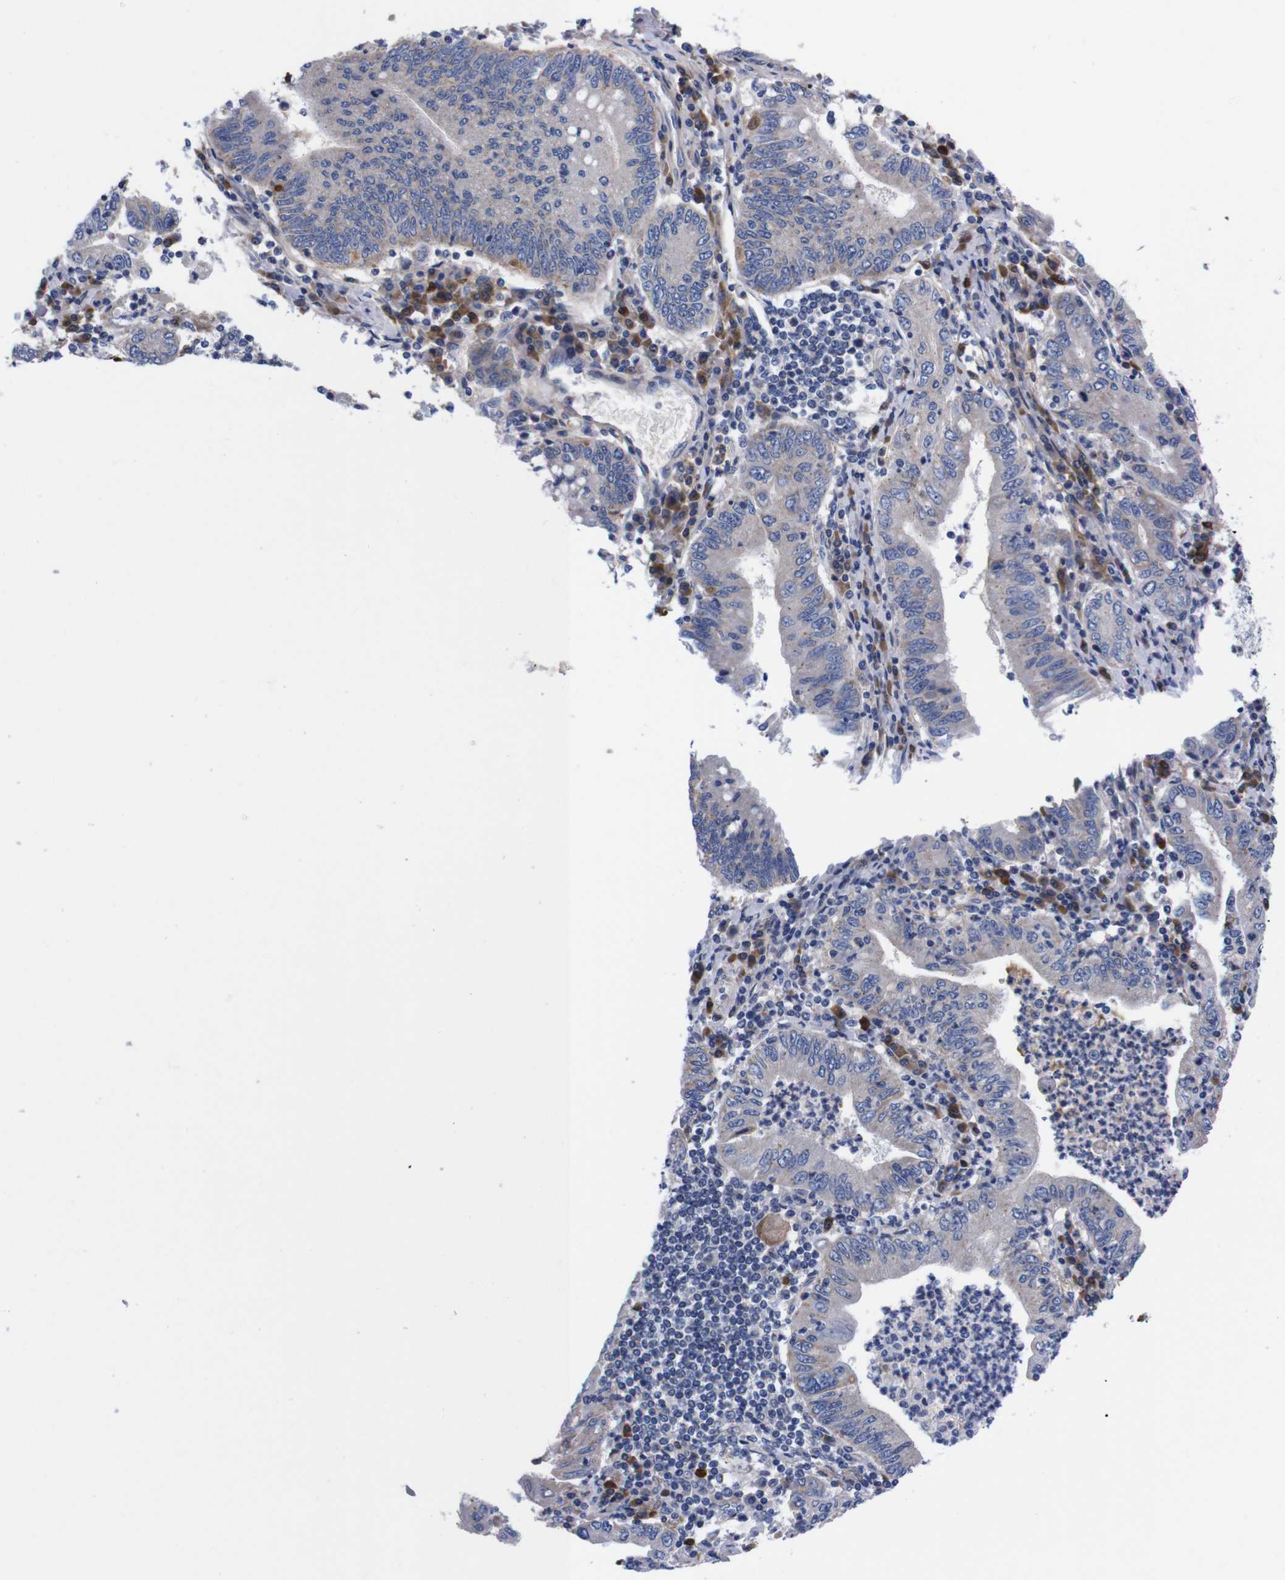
{"staining": {"intensity": "negative", "quantity": "none", "location": "none"}, "tissue": "stomach cancer", "cell_type": "Tumor cells", "image_type": "cancer", "snomed": [{"axis": "morphology", "description": "Normal tissue, NOS"}, {"axis": "morphology", "description": "Adenocarcinoma, NOS"}, {"axis": "topography", "description": "Esophagus"}, {"axis": "topography", "description": "Stomach, upper"}, {"axis": "topography", "description": "Peripheral nerve tissue"}], "caption": "A high-resolution micrograph shows immunohistochemistry staining of stomach cancer, which displays no significant expression in tumor cells. Brightfield microscopy of immunohistochemistry (IHC) stained with DAB (3,3'-diaminobenzidine) (brown) and hematoxylin (blue), captured at high magnification.", "gene": "FAM210A", "patient": {"sex": "male", "age": 62}}